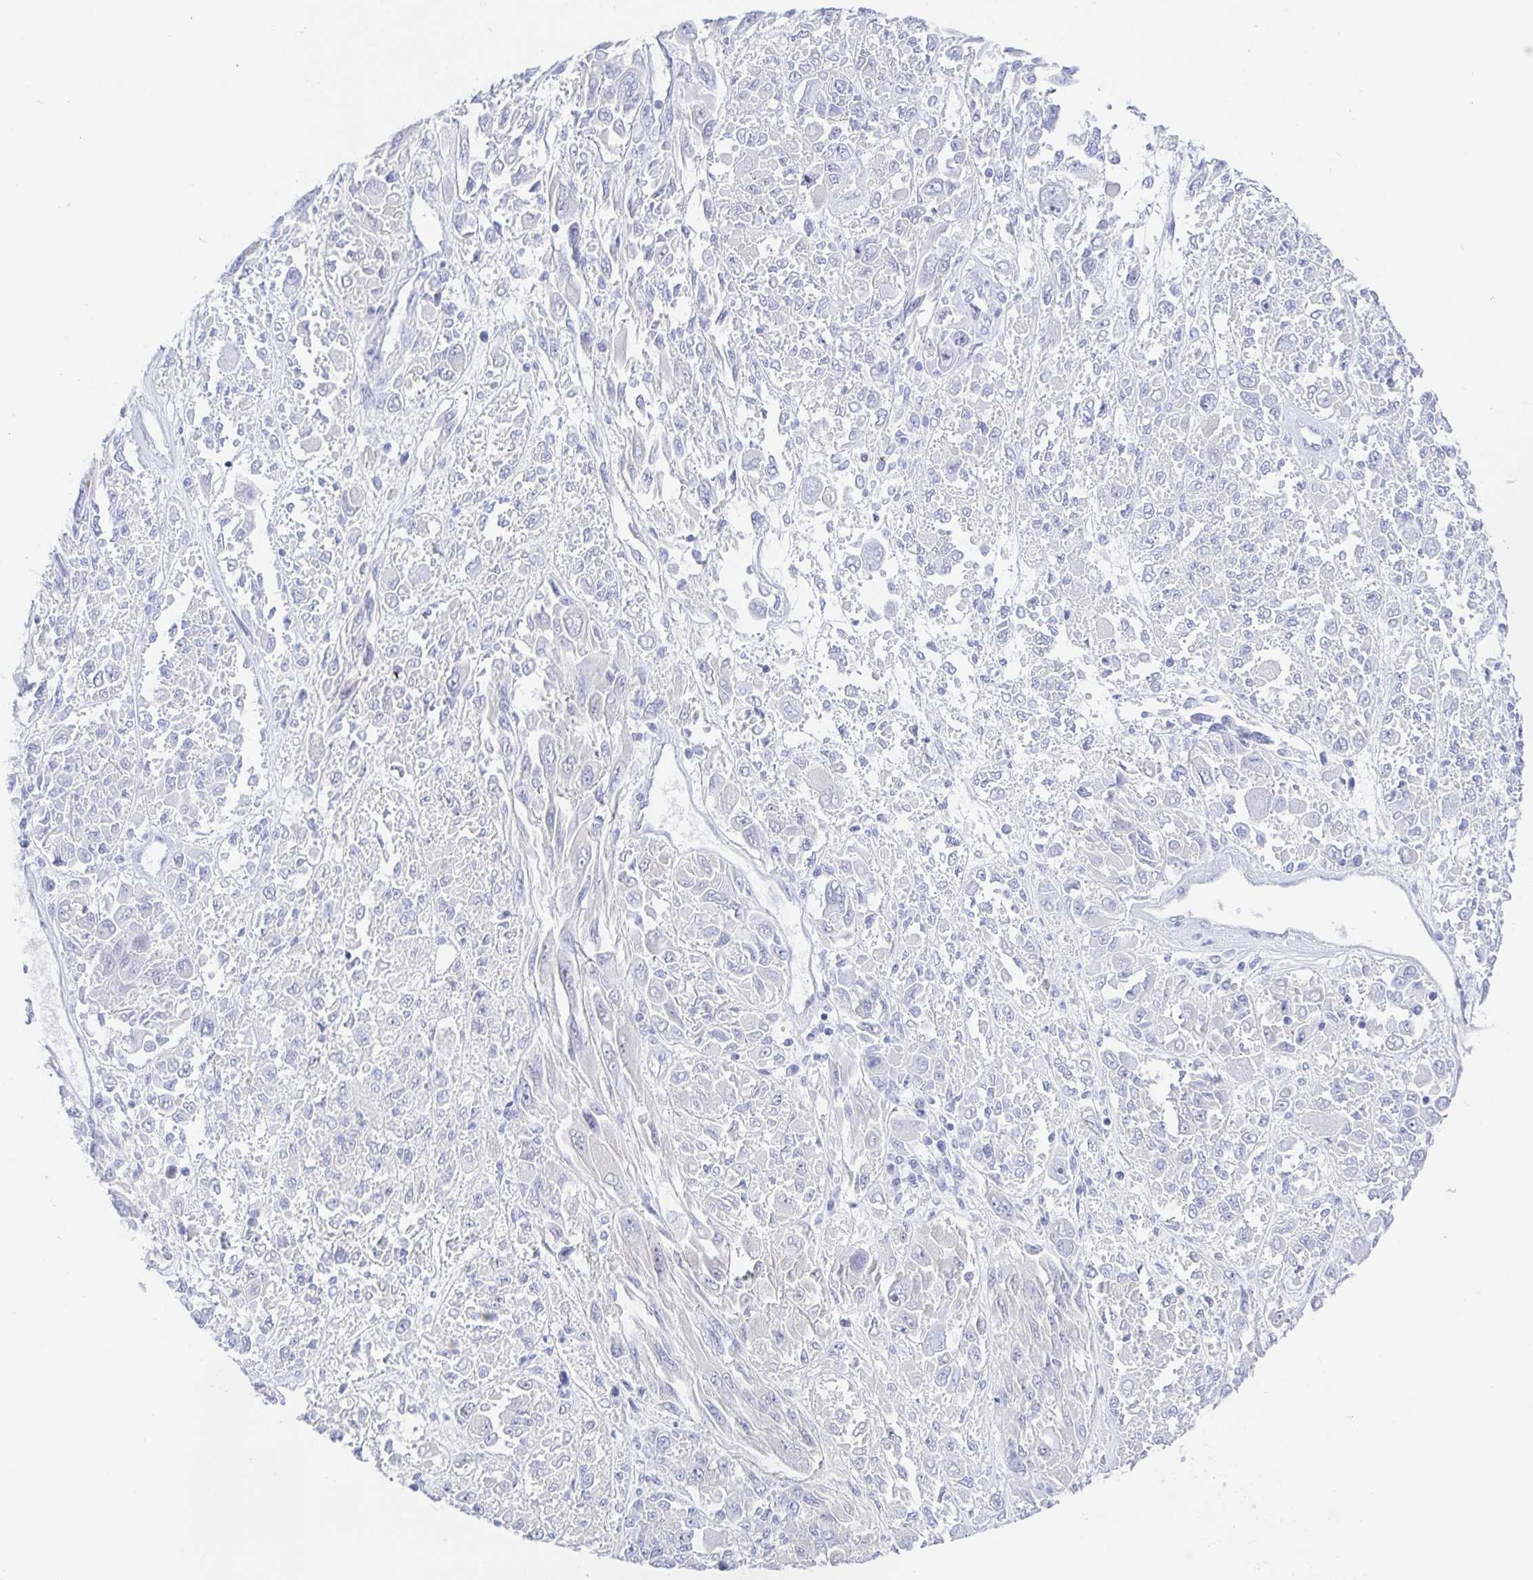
{"staining": {"intensity": "negative", "quantity": "none", "location": "none"}, "tissue": "melanoma", "cell_type": "Tumor cells", "image_type": "cancer", "snomed": [{"axis": "morphology", "description": "Malignant melanoma, NOS"}, {"axis": "topography", "description": "Skin"}], "caption": "An image of melanoma stained for a protein exhibits no brown staining in tumor cells.", "gene": "KCNH6", "patient": {"sex": "female", "age": 91}}